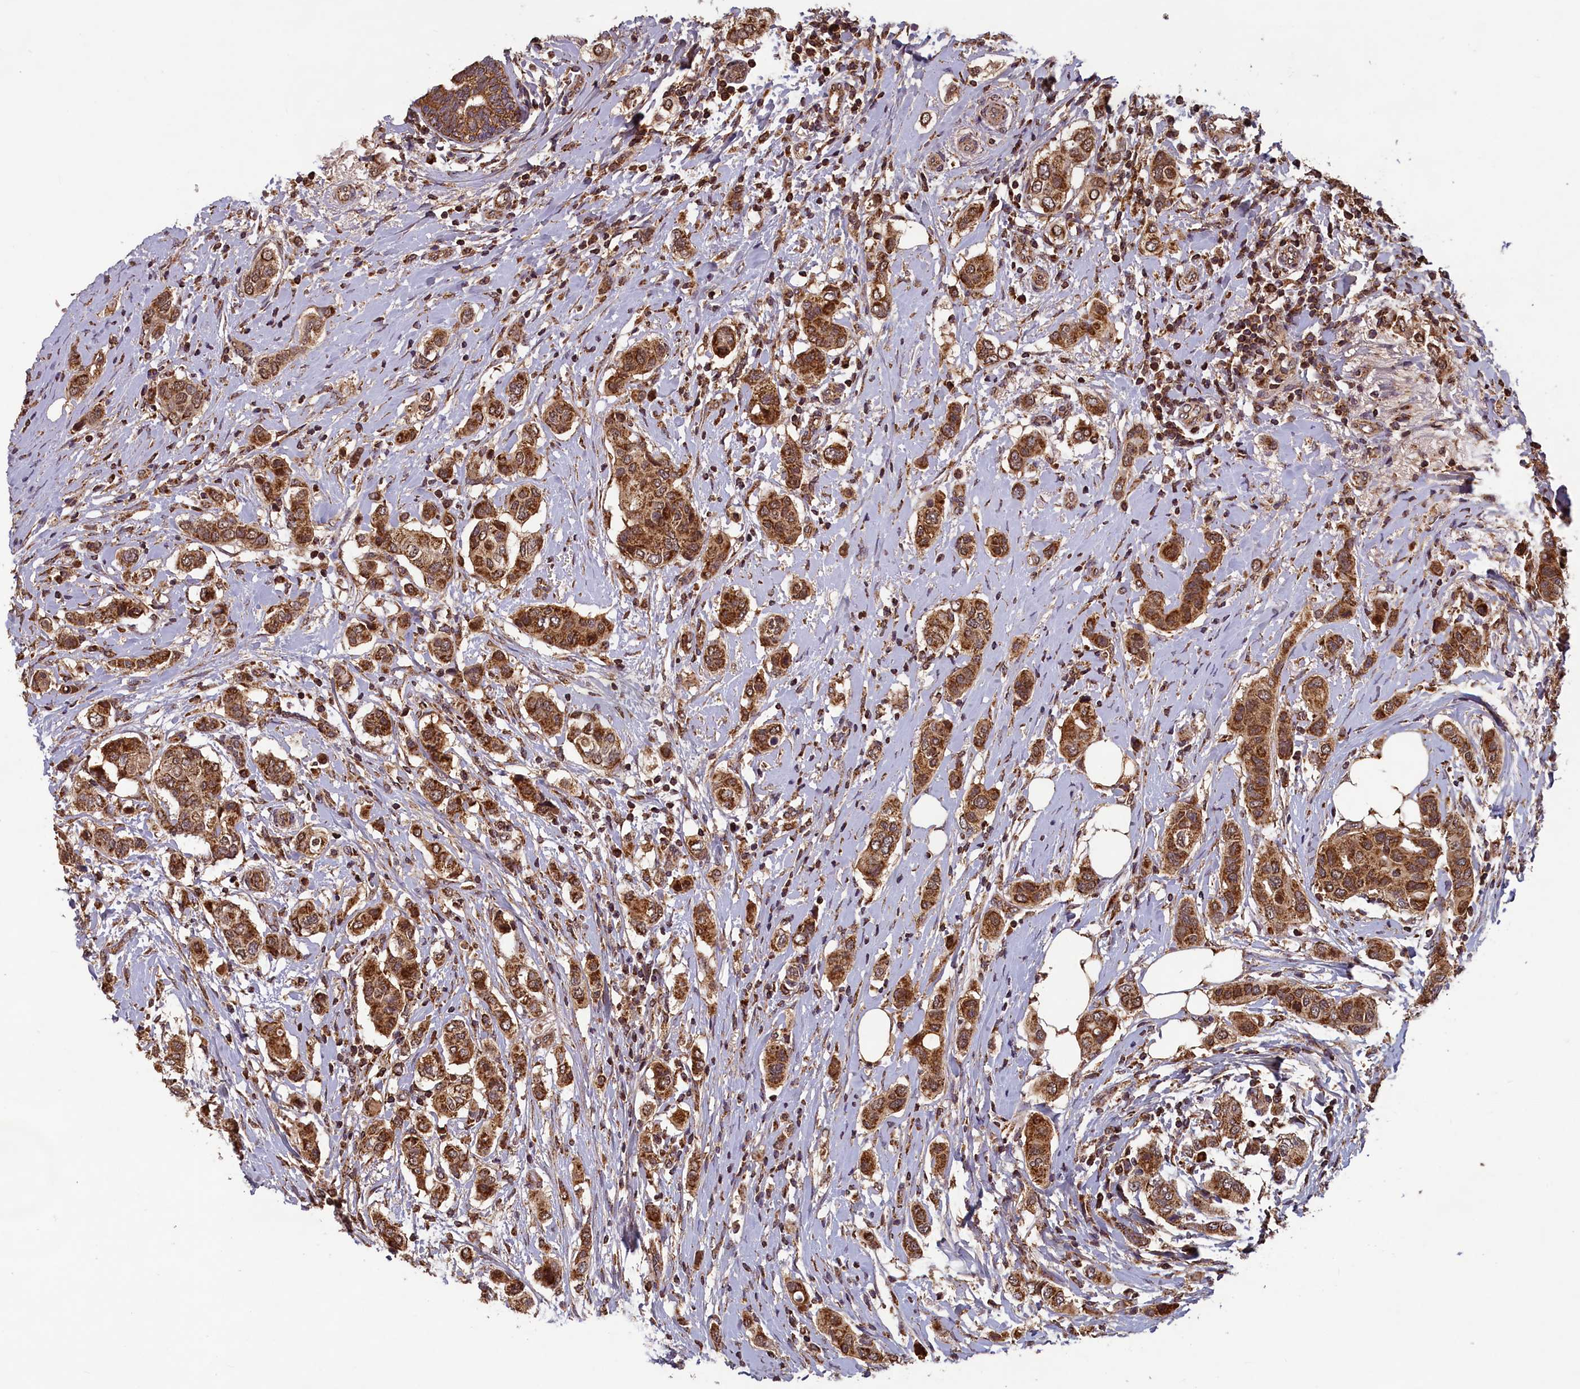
{"staining": {"intensity": "strong", "quantity": ">75%", "location": "cytoplasmic/membranous"}, "tissue": "breast cancer", "cell_type": "Tumor cells", "image_type": "cancer", "snomed": [{"axis": "morphology", "description": "Lobular carcinoma"}, {"axis": "topography", "description": "Breast"}], "caption": "Immunohistochemistry (IHC) image of human breast lobular carcinoma stained for a protein (brown), which exhibits high levels of strong cytoplasmic/membranous expression in approximately >75% of tumor cells.", "gene": "CCDC15", "patient": {"sex": "female", "age": 51}}